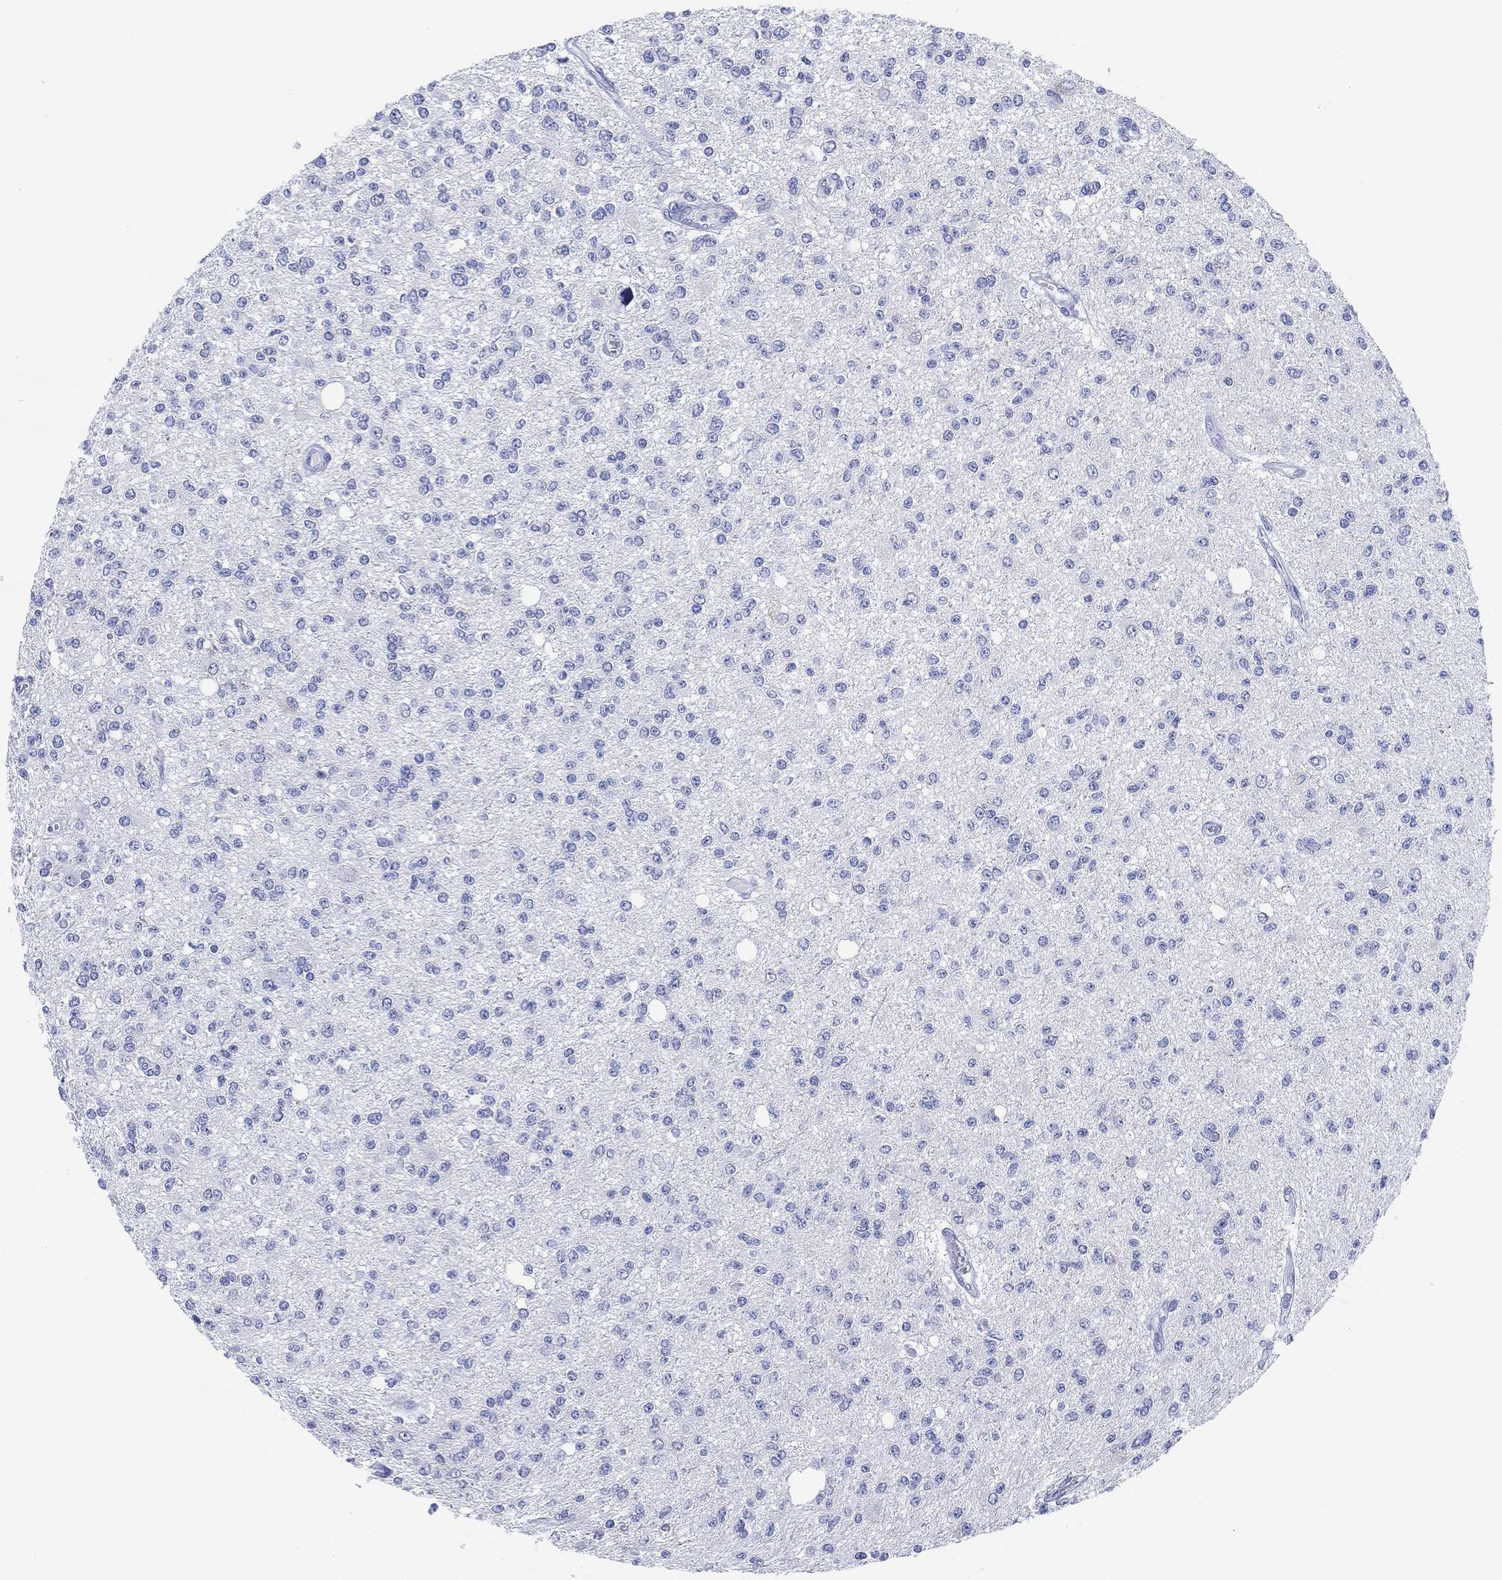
{"staining": {"intensity": "negative", "quantity": "none", "location": "none"}, "tissue": "glioma", "cell_type": "Tumor cells", "image_type": "cancer", "snomed": [{"axis": "morphology", "description": "Glioma, malignant, Low grade"}, {"axis": "topography", "description": "Brain"}], "caption": "Tumor cells show no significant protein positivity in glioma.", "gene": "SLC9C2", "patient": {"sex": "male", "age": 67}}